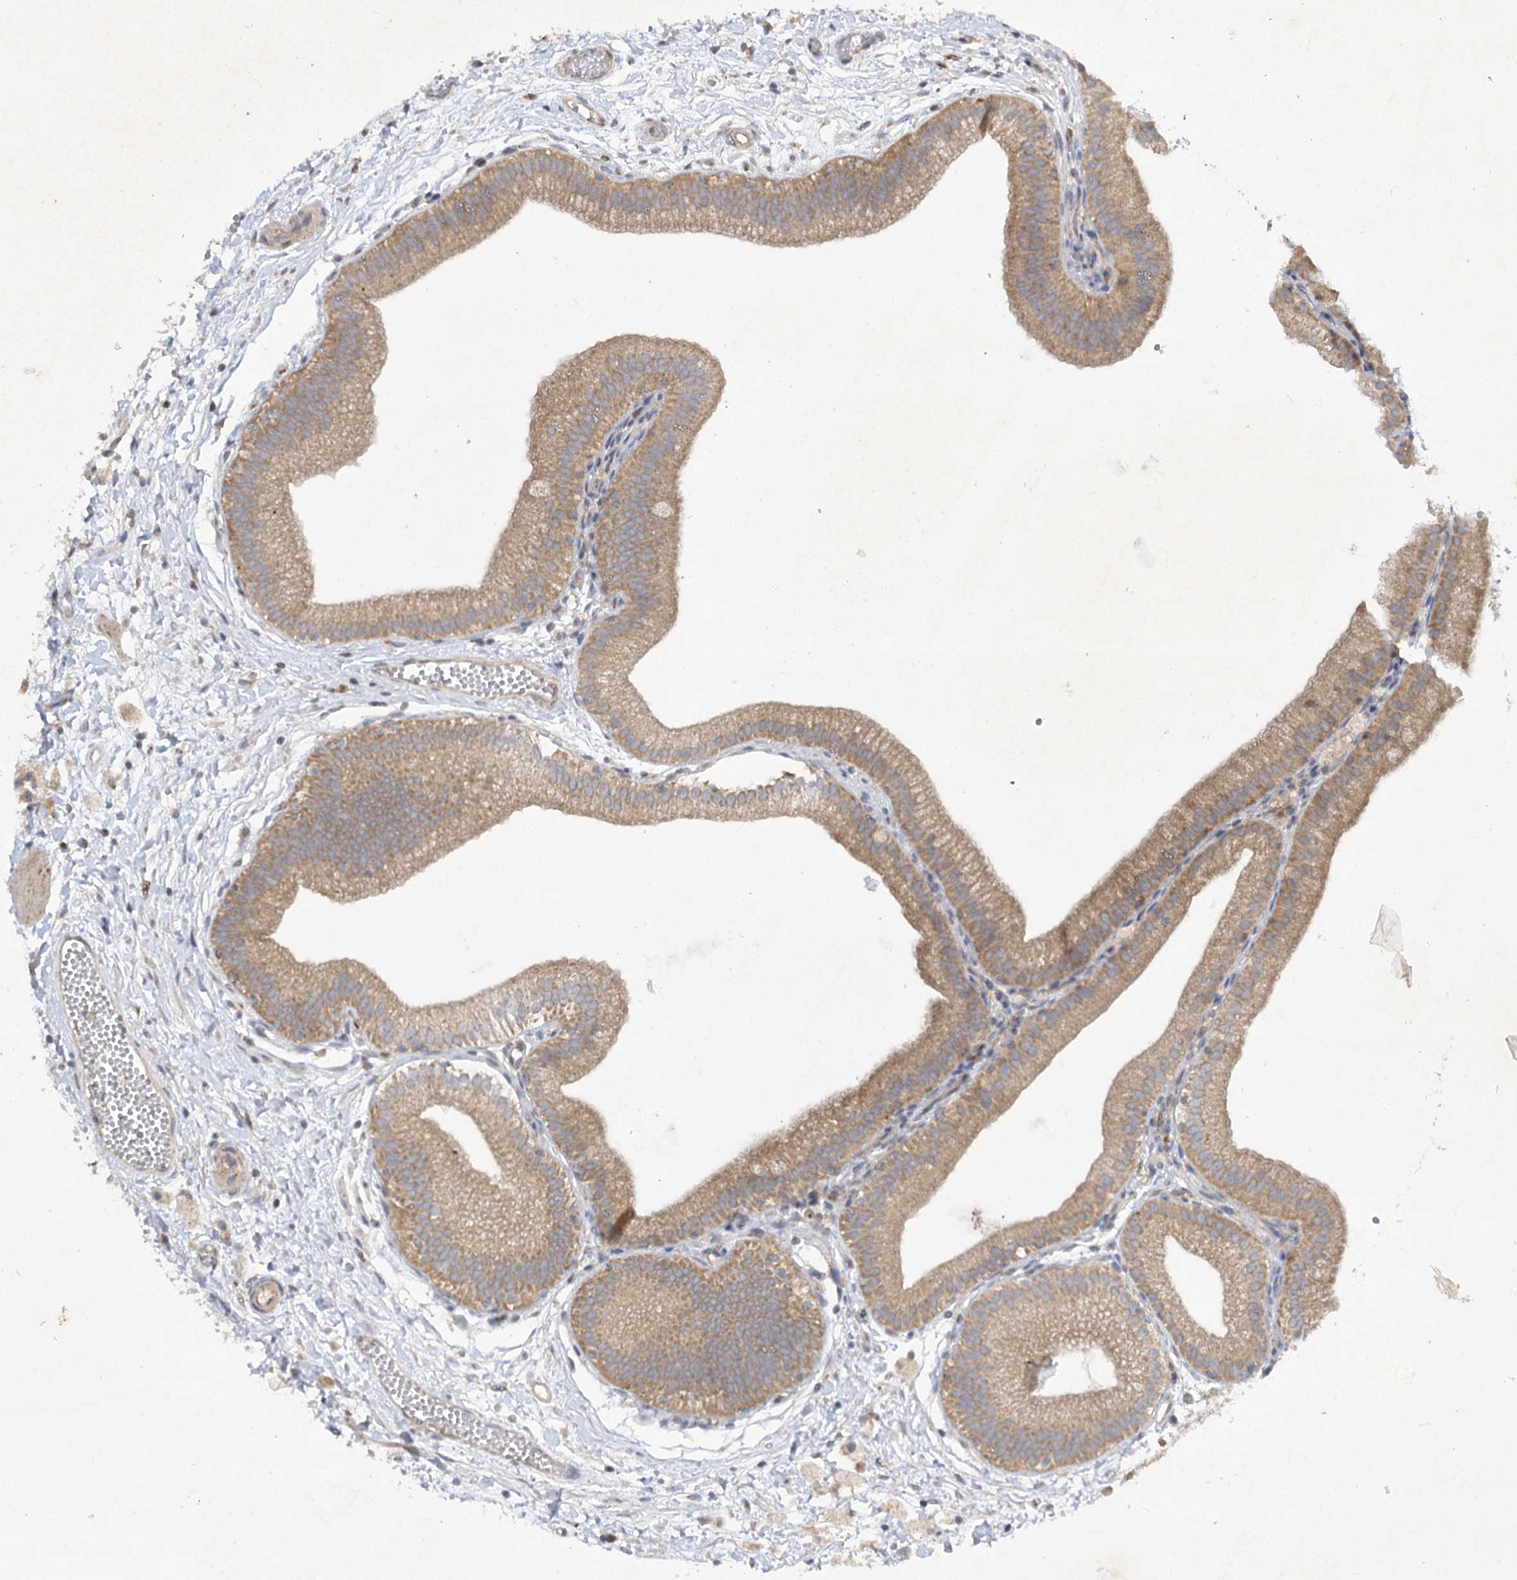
{"staining": {"intensity": "moderate", "quantity": ">75%", "location": "cytoplasmic/membranous"}, "tissue": "gallbladder", "cell_type": "Glandular cells", "image_type": "normal", "snomed": [{"axis": "morphology", "description": "Normal tissue, NOS"}, {"axis": "topography", "description": "Gallbladder"}], "caption": "About >75% of glandular cells in normal gallbladder demonstrate moderate cytoplasmic/membranous protein staining as visualized by brown immunohistochemical staining.", "gene": "TRAF3IP1", "patient": {"sex": "male", "age": 55}}